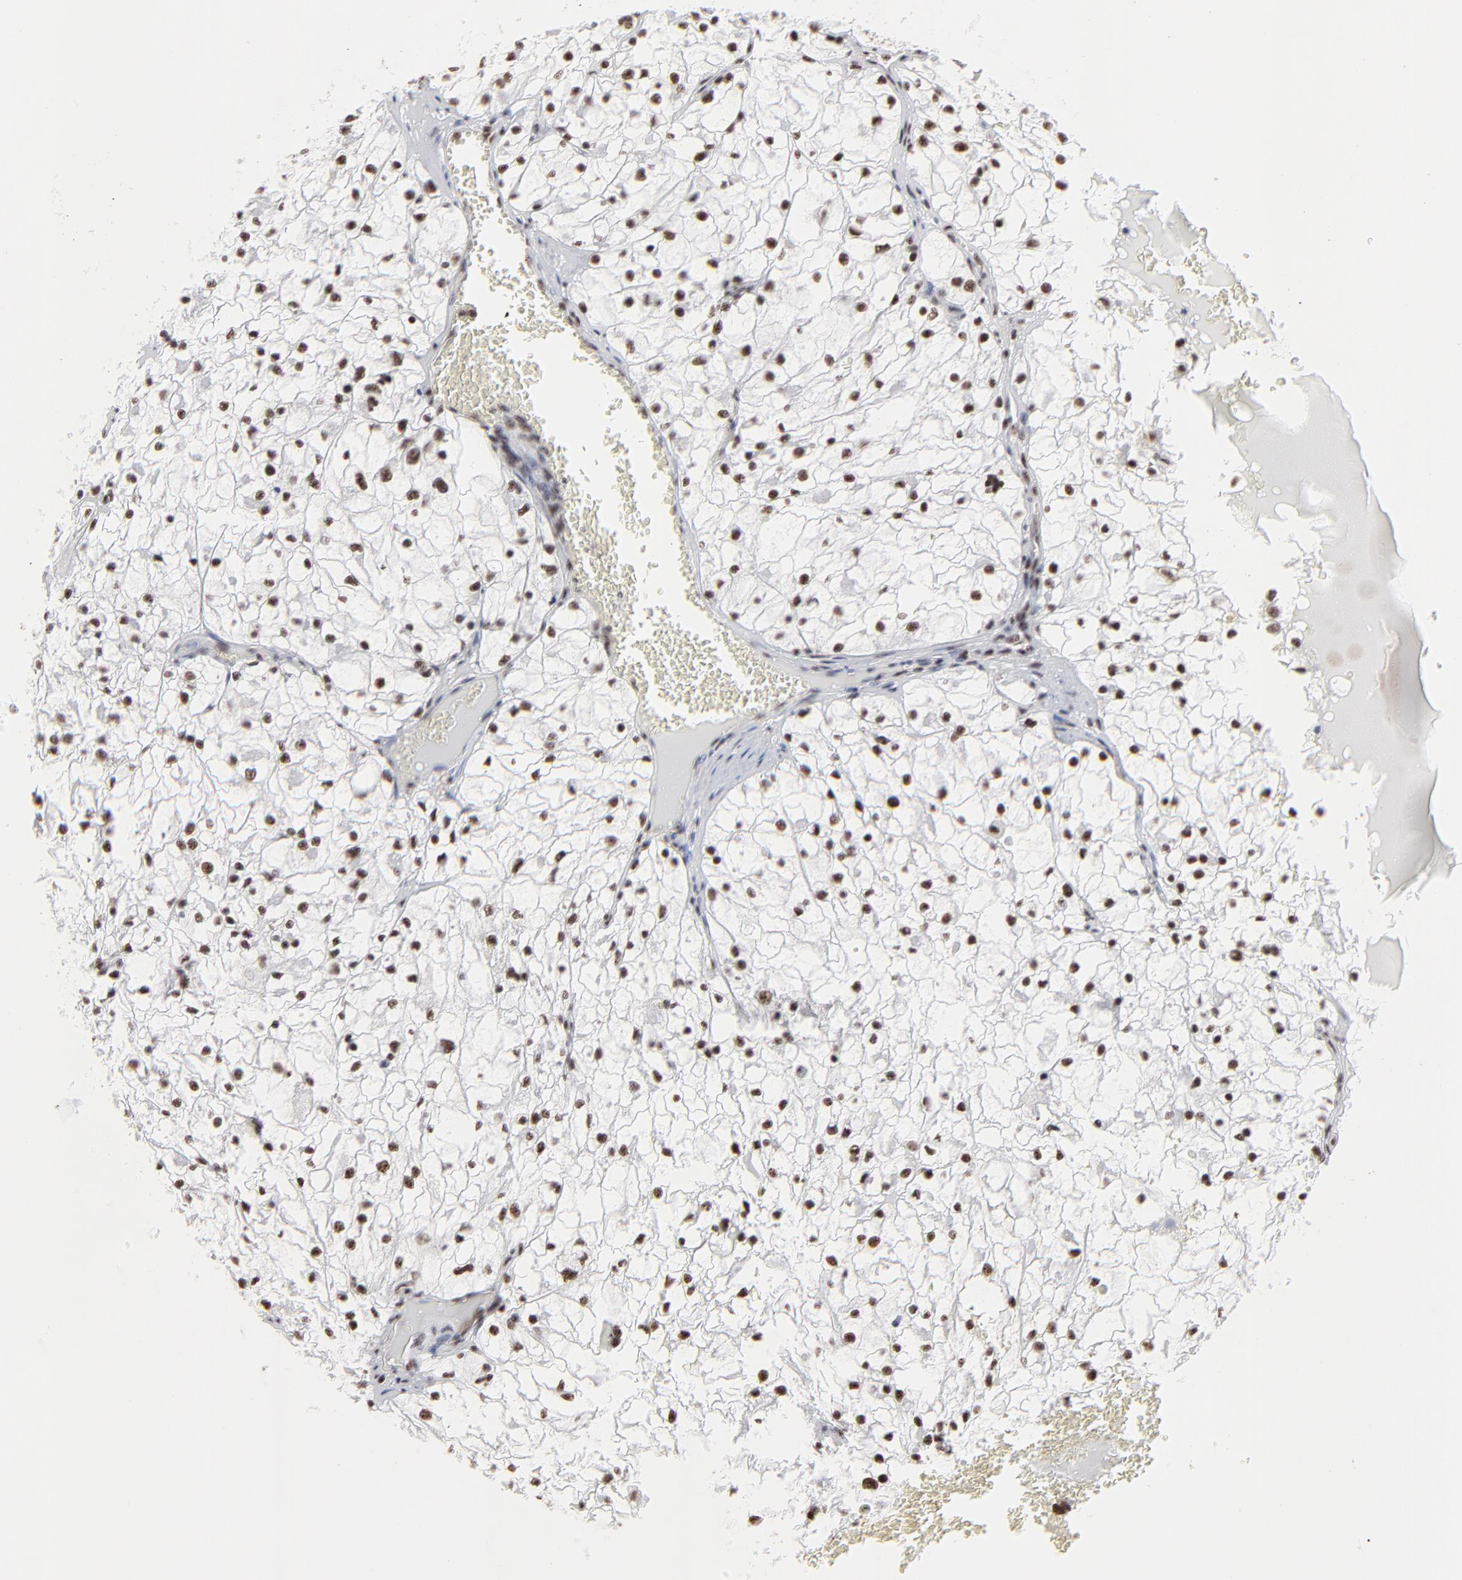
{"staining": {"intensity": "weak", "quantity": ">75%", "location": "nuclear"}, "tissue": "renal cancer", "cell_type": "Tumor cells", "image_type": "cancer", "snomed": [{"axis": "morphology", "description": "Adenocarcinoma, NOS"}, {"axis": "topography", "description": "Kidney"}], "caption": "Renal adenocarcinoma stained with DAB (3,3'-diaminobenzidine) immunohistochemistry reveals low levels of weak nuclear expression in approximately >75% of tumor cells. Immunohistochemistry stains the protein in brown and the nuclei are stained blue.", "gene": "MBD4", "patient": {"sex": "male", "age": 61}}